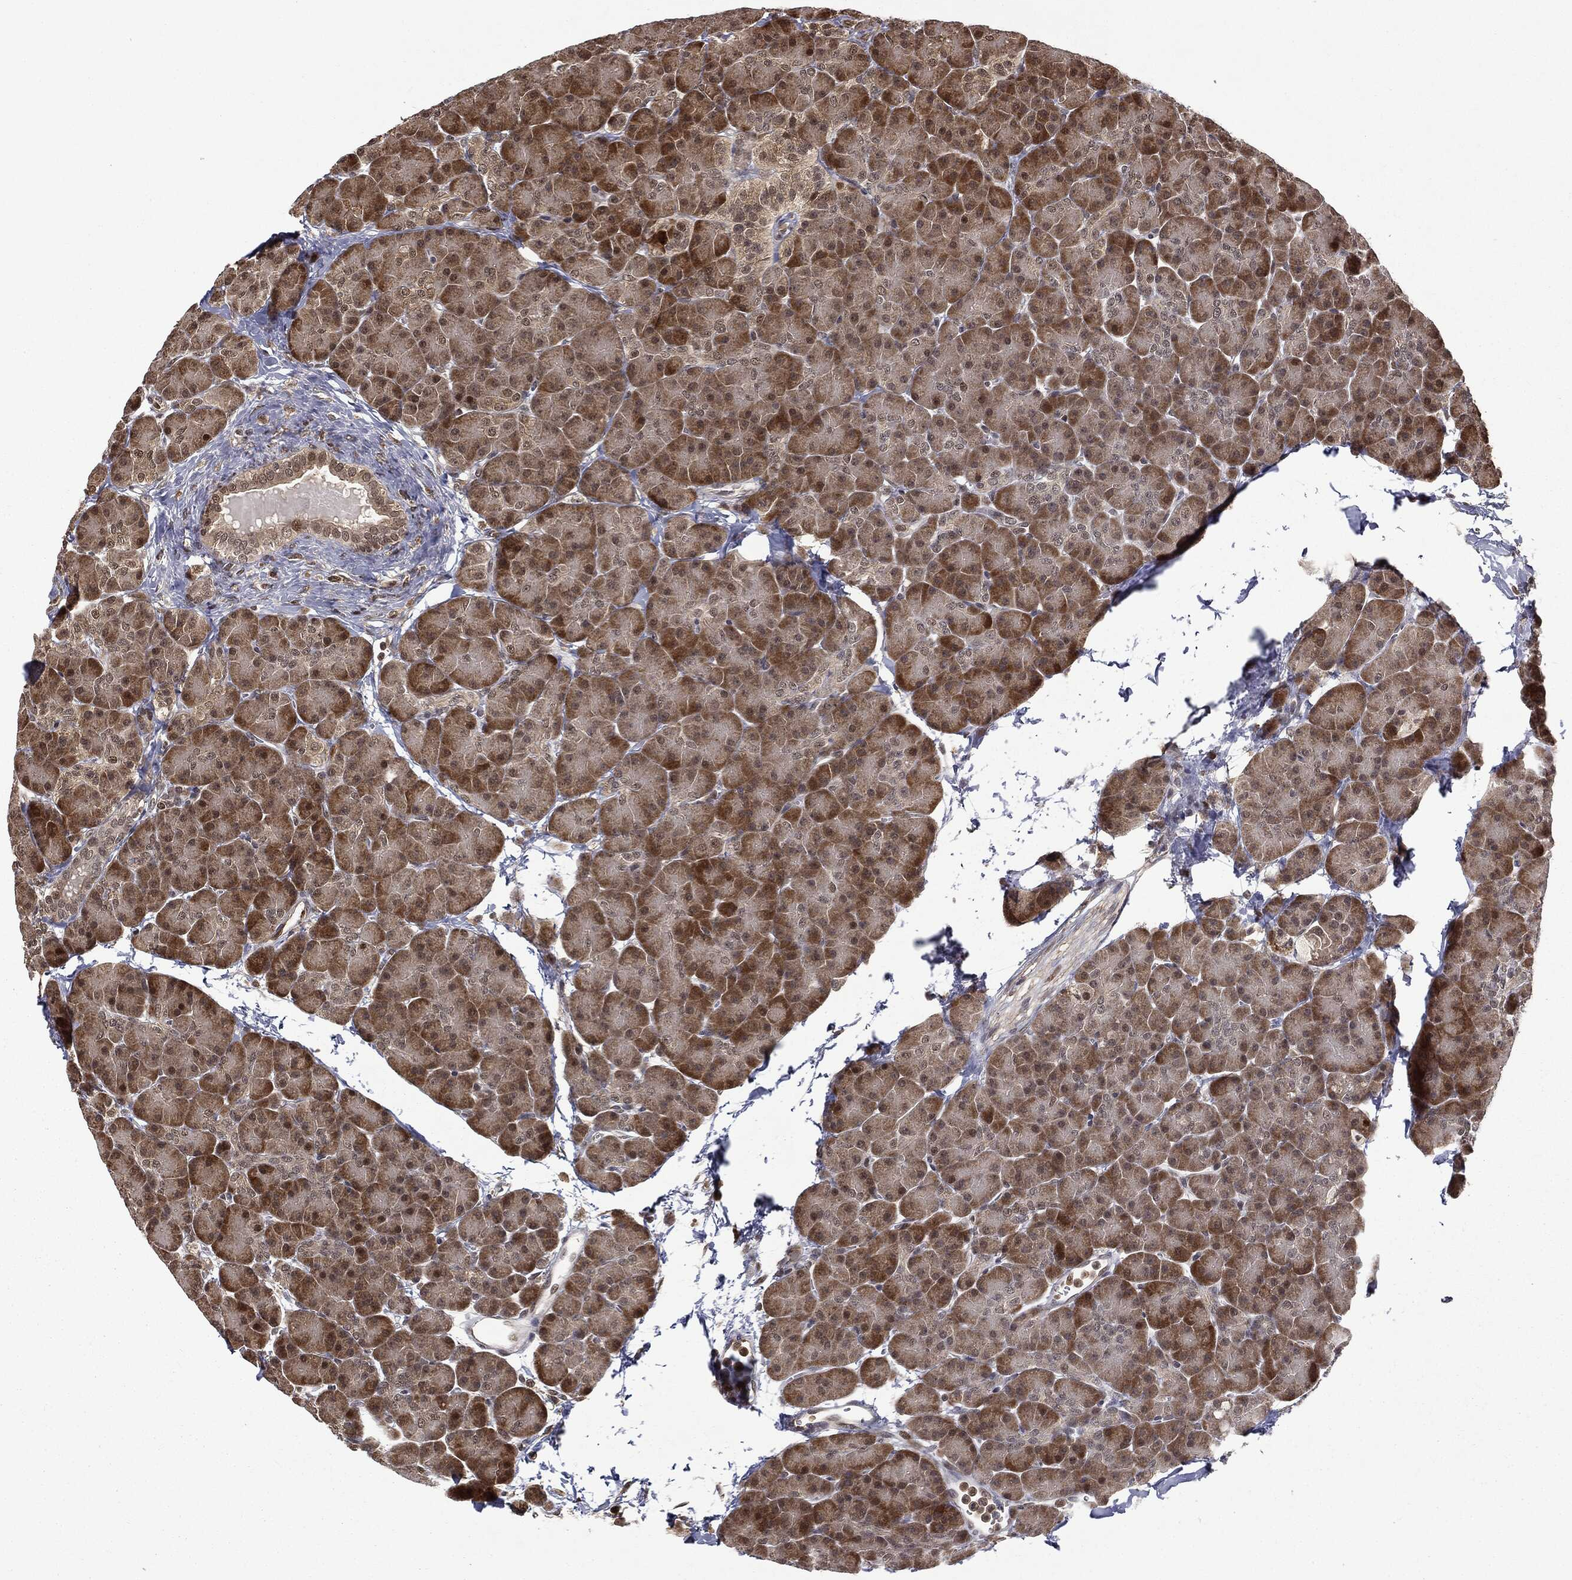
{"staining": {"intensity": "strong", "quantity": "25%-75%", "location": "cytoplasmic/membranous"}, "tissue": "pancreas", "cell_type": "Exocrine glandular cells", "image_type": "normal", "snomed": [{"axis": "morphology", "description": "Normal tissue, NOS"}, {"axis": "topography", "description": "Pancreas"}], "caption": "The immunohistochemical stain shows strong cytoplasmic/membranous staining in exocrine glandular cells of unremarkable pancreas.", "gene": "ZNHIT6", "patient": {"sex": "female", "age": 44}}